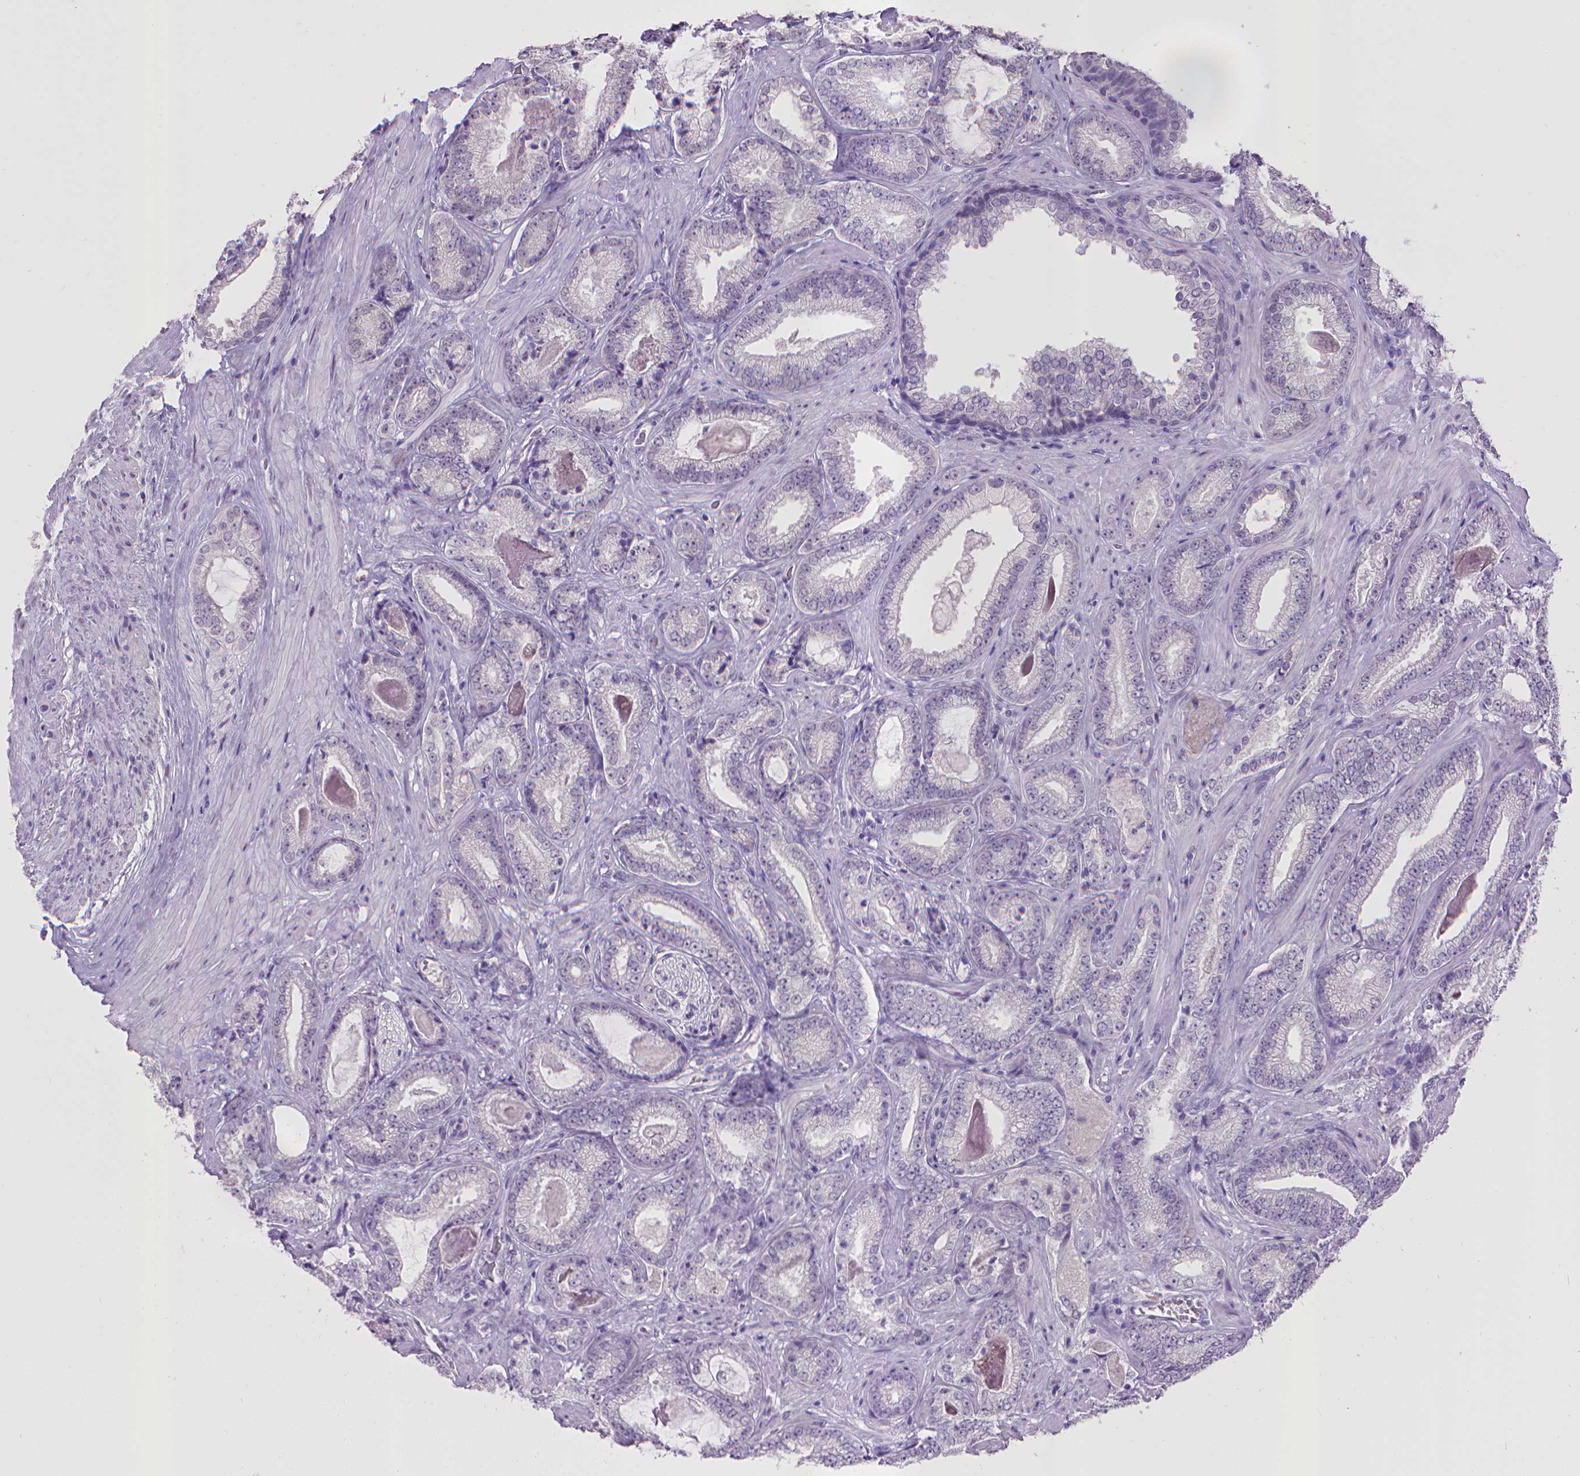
{"staining": {"intensity": "negative", "quantity": "none", "location": "none"}, "tissue": "prostate cancer", "cell_type": "Tumor cells", "image_type": "cancer", "snomed": [{"axis": "morphology", "description": "Adenocarcinoma, Low grade"}, {"axis": "topography", "description": "Prostate"}], "caption": "Immunohistochemistry image of neoplastic tissue: human low-grade adenocarcinoma (prostate) stained with DAB (3,3'-diaminobenzidine) exhibits no significant protein expression in tumor cells.", "gene": "KMO", "patient": {"sex": "male", "age": 61}}